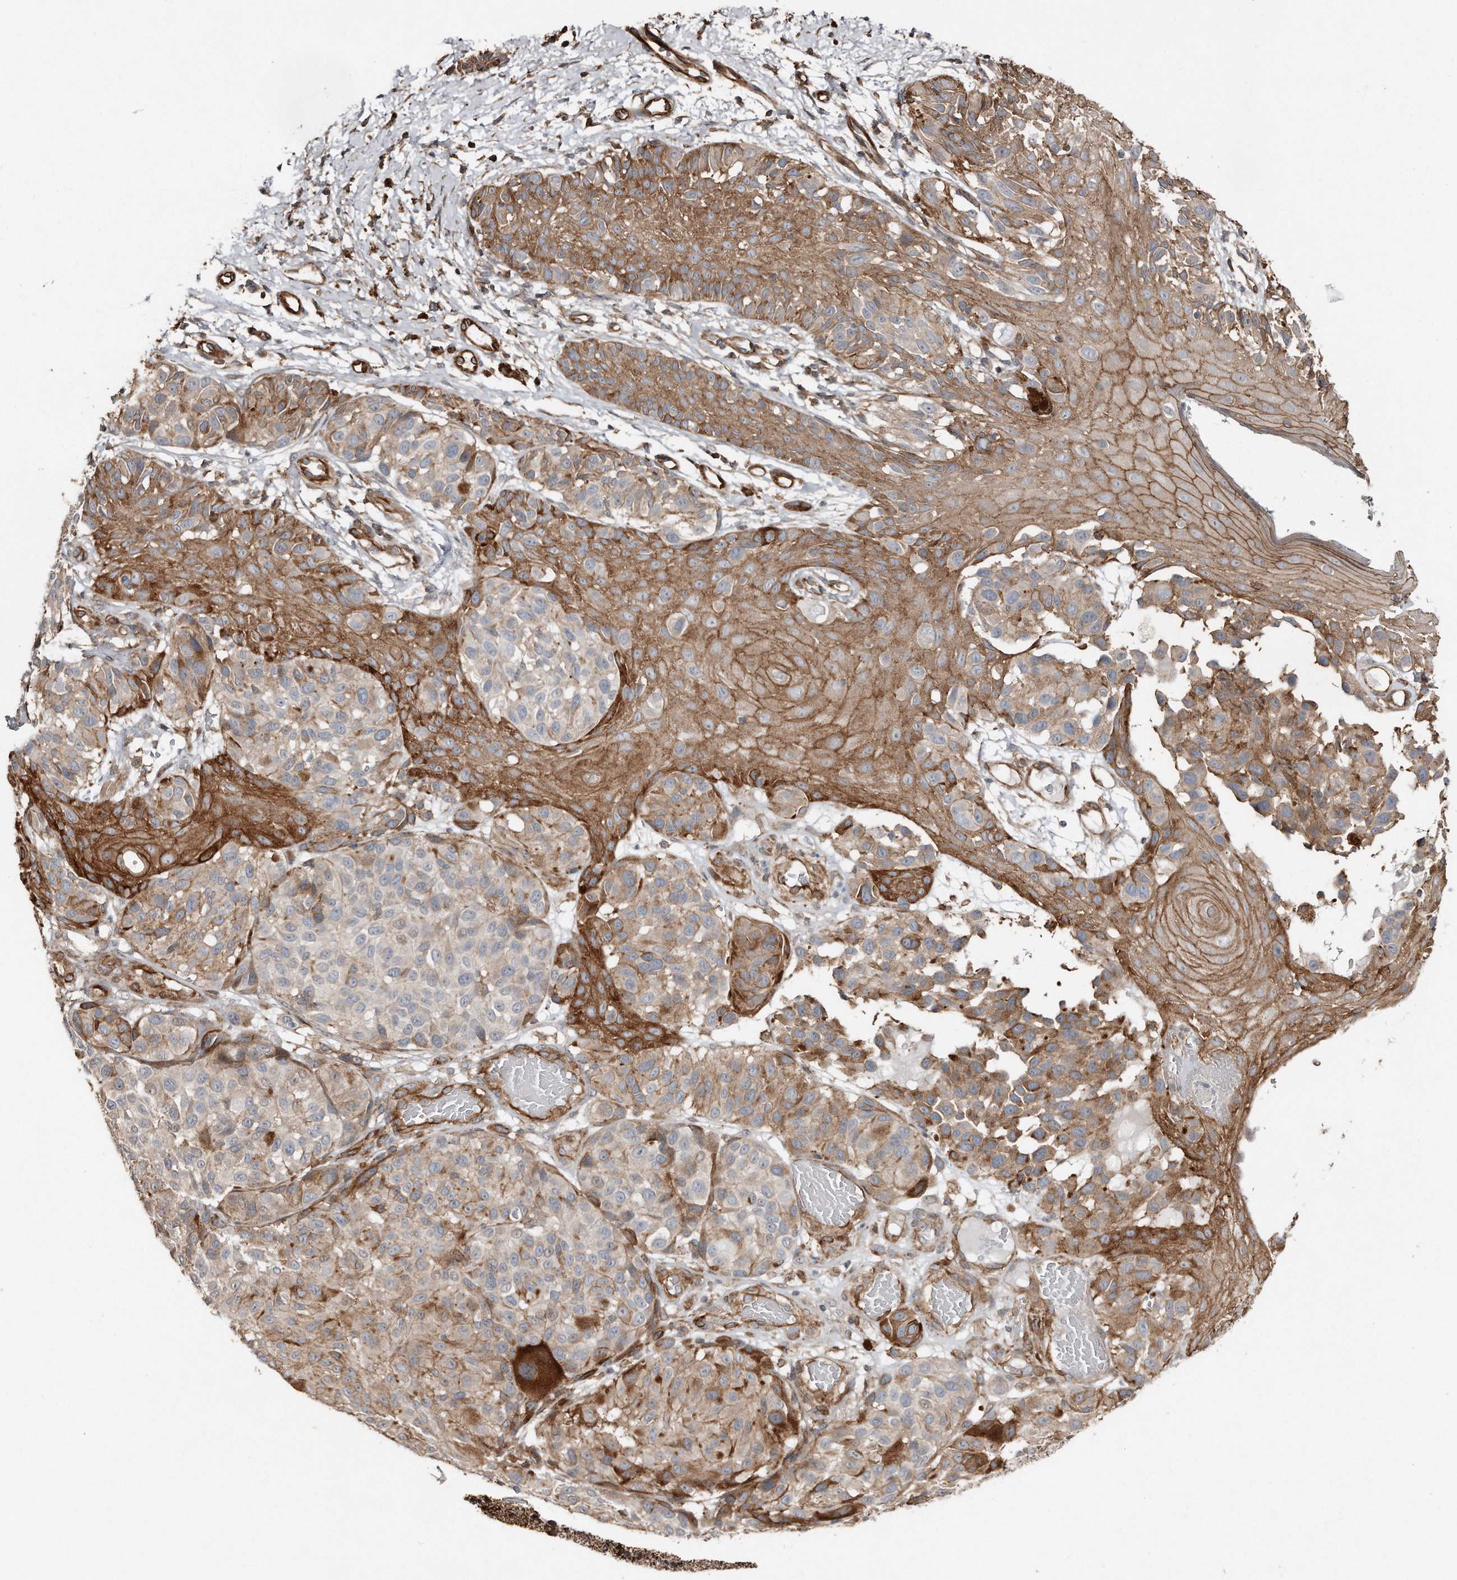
{"staining": {"intensity": "weak", "quantity": "25%-75%", "location": "cytoplasmic/membranous"}, "tissue": "melanoma", "cell_type": "Tumor cells", "image_type": "cancer", "snomed": [{"axis": "morphology", "description": "Malignant melanoma, NOS"}, {"axis": "topography", "description": "Skin"}], "caption": "This is a photomicrograph of immunohistochemistry (IHC) staining of malignant melanoma, which shows weak positivity in the cytoplasmic/membranous of tumor cells.", "gene": "SNAP47", "patient": {"sex": "male", "age": 83}}